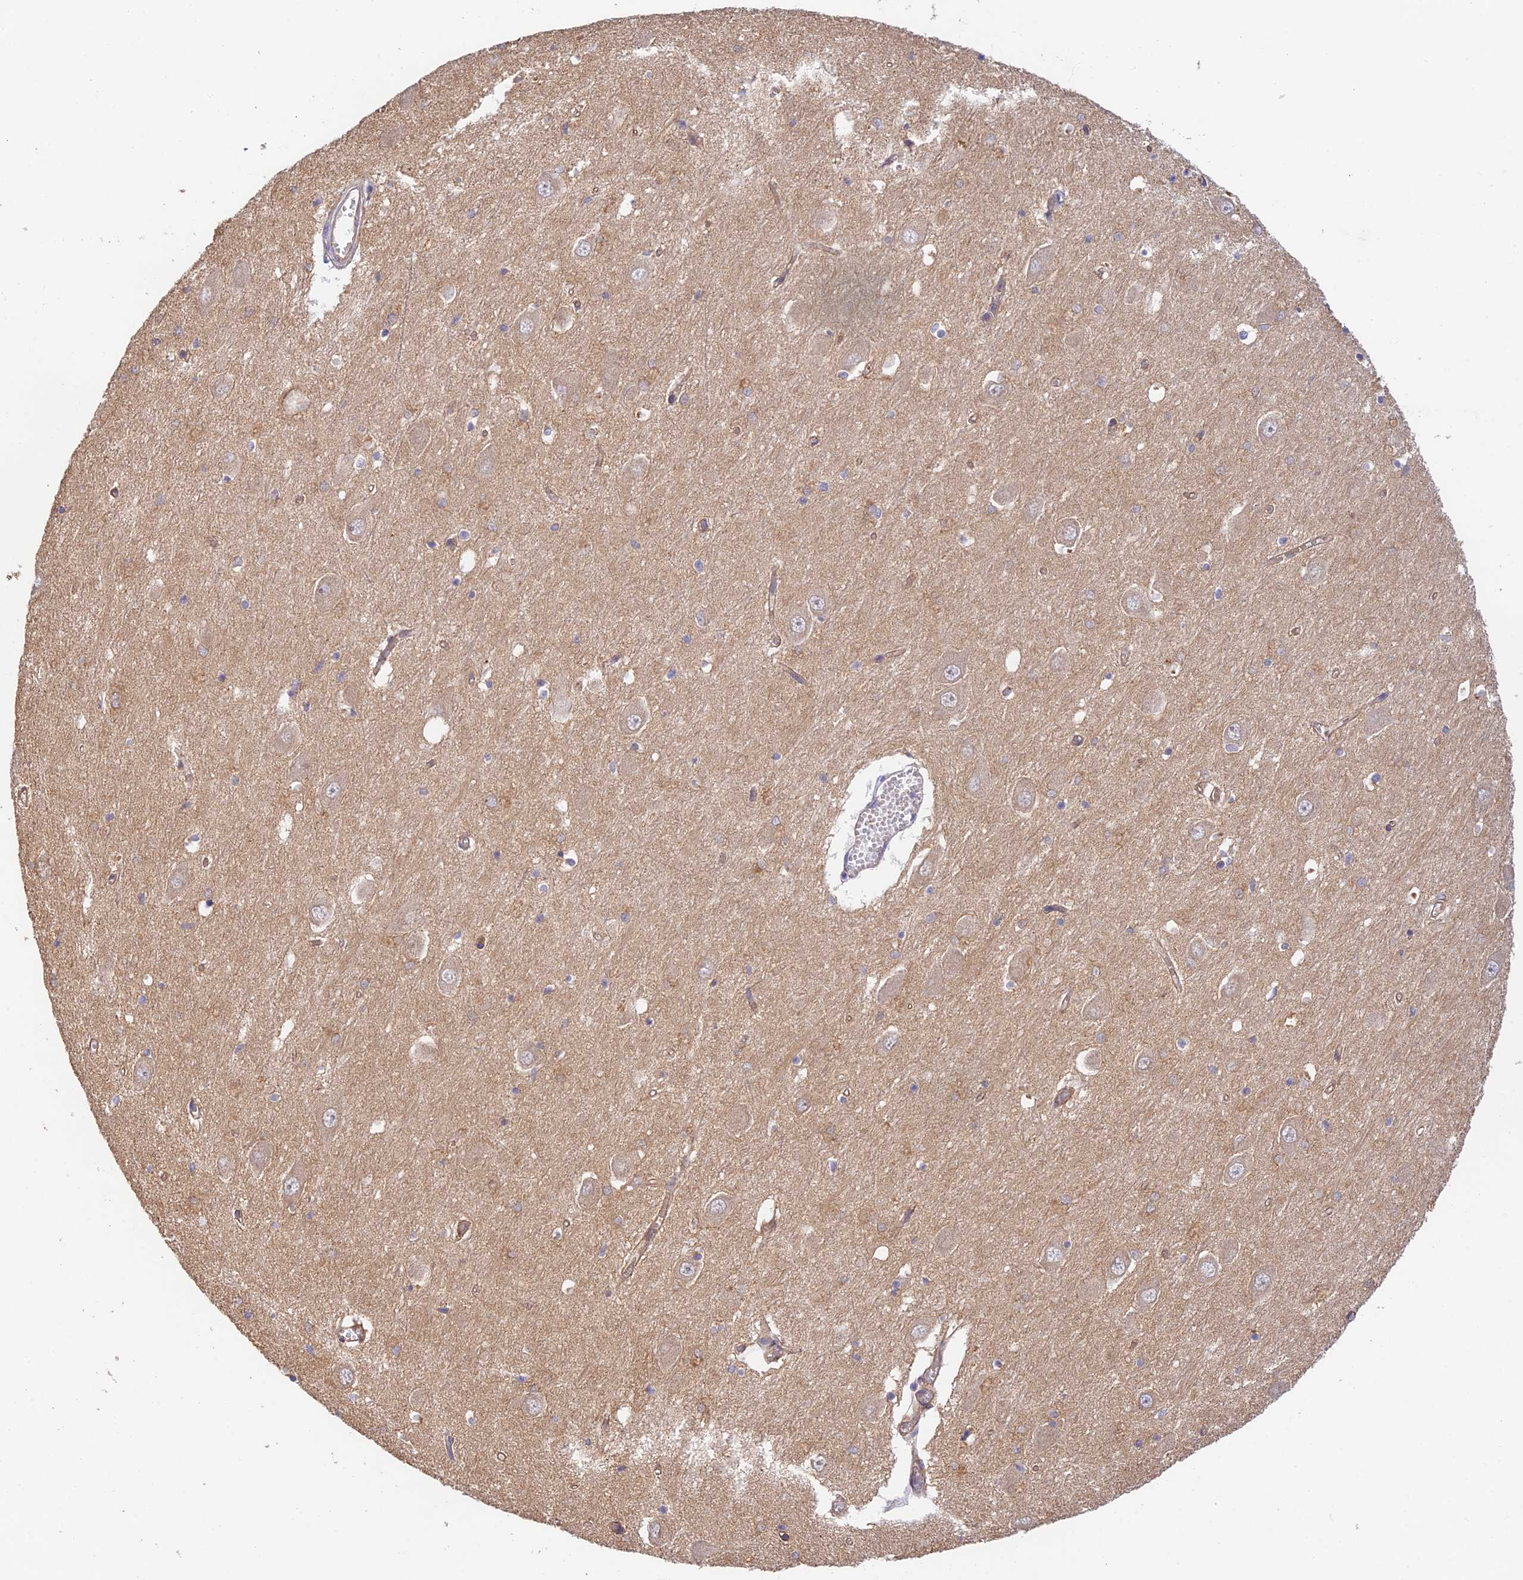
{"staining": {"intensity": "moderate", "quantity": "<25%", "location": "cytoplasmic/membranous"}, "tissue": "hippocampus", "cell_type": "Glial cells", "image_type": "normal", "snomed": [{"axis": "morphology", "description": "Normal tissue, NOS"}, {"axis": "topography", "description": "Hippocampus"}], "caption": "Hippocampus stained with IHC reveals moderate cytoplasmic/membranous staining in approximately <25% of glial cells. Nuclei are stained in blue.", "gene": "MYO9A", "patient": {"sex": "male", "age": 70}}